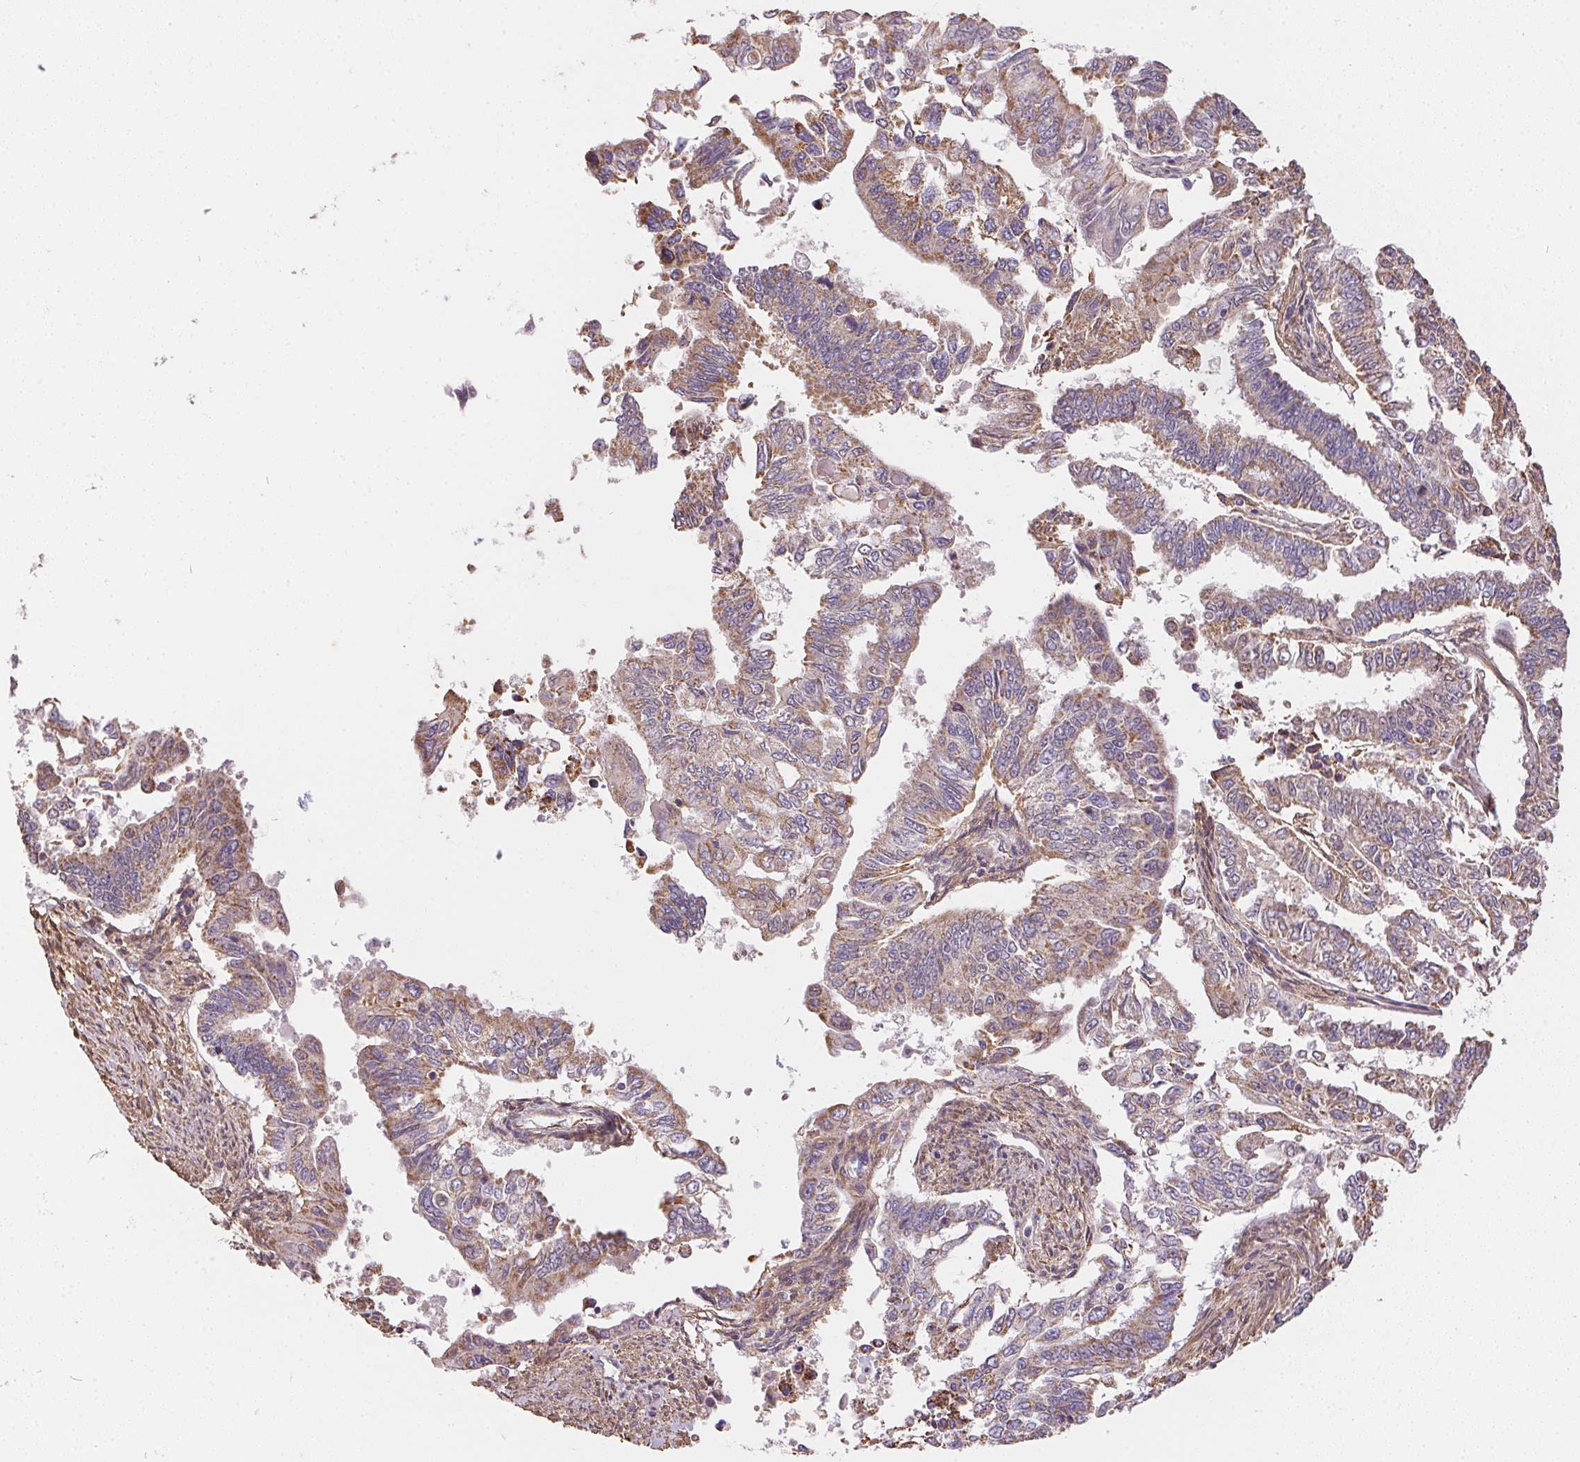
{"staining": {"intensity": "weak", "quantity": "25%-75%", "location": "cytoplasmic/membranous"}, "tissue": "endometrial cancer", "cell_type": "Tumor cells", "image_type": "cancer", "snomed": [{"axis": "morphology", "description": "Adenocarcinoma, NOS"}, {"axis": "topography", "description": "Uterus"}], "caption": "Approximately 25%-75% of tumor cells in endometrial cancer show weak cytoplasmic/membranous protein positivity as visualized by brown immunohistochemical staining.", "gene": "REV3L", "patient": {"sex": "female", "age": 59}}